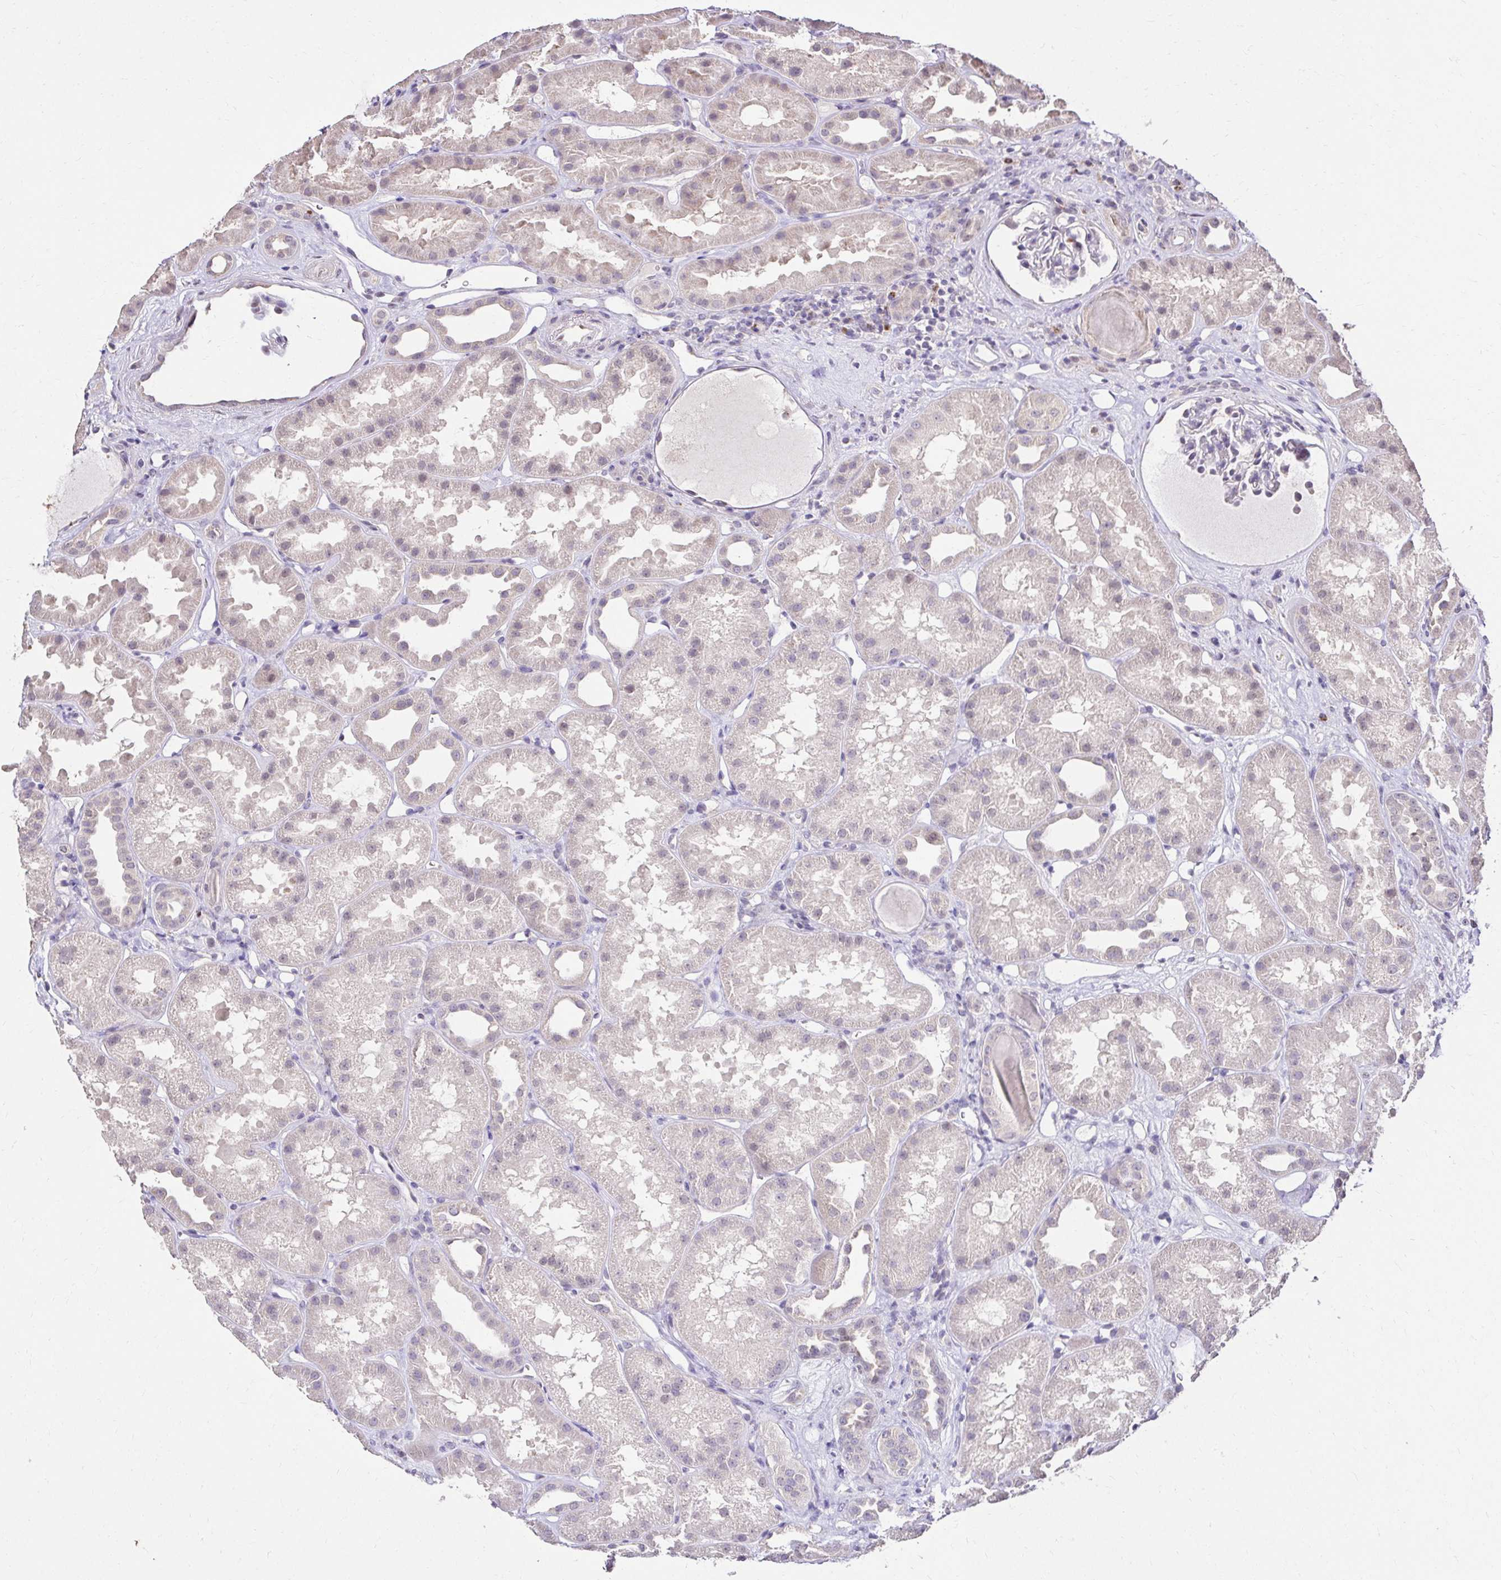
{"staining": {"intensity": "negative", "quantity": "none", "location": "none"}, "tissue": "kidney", "cell_type": "Cells in glomeruli", "image_type": "normal", "snomed": [{"axis": "morphology", "description": "Normal tissue, NOS"}, {"axis": "topography", "description": "Kidney"}], "caption": "Immunohistochemistry photomicrograph of unremarkable kidney: kidney stained with DAB (3,3'-diaminobenzidine) displays no significant protein expression in cells in glomeruli.", "gene": "KIAA1210", "patient": {"sex": "male", "age": 61}}